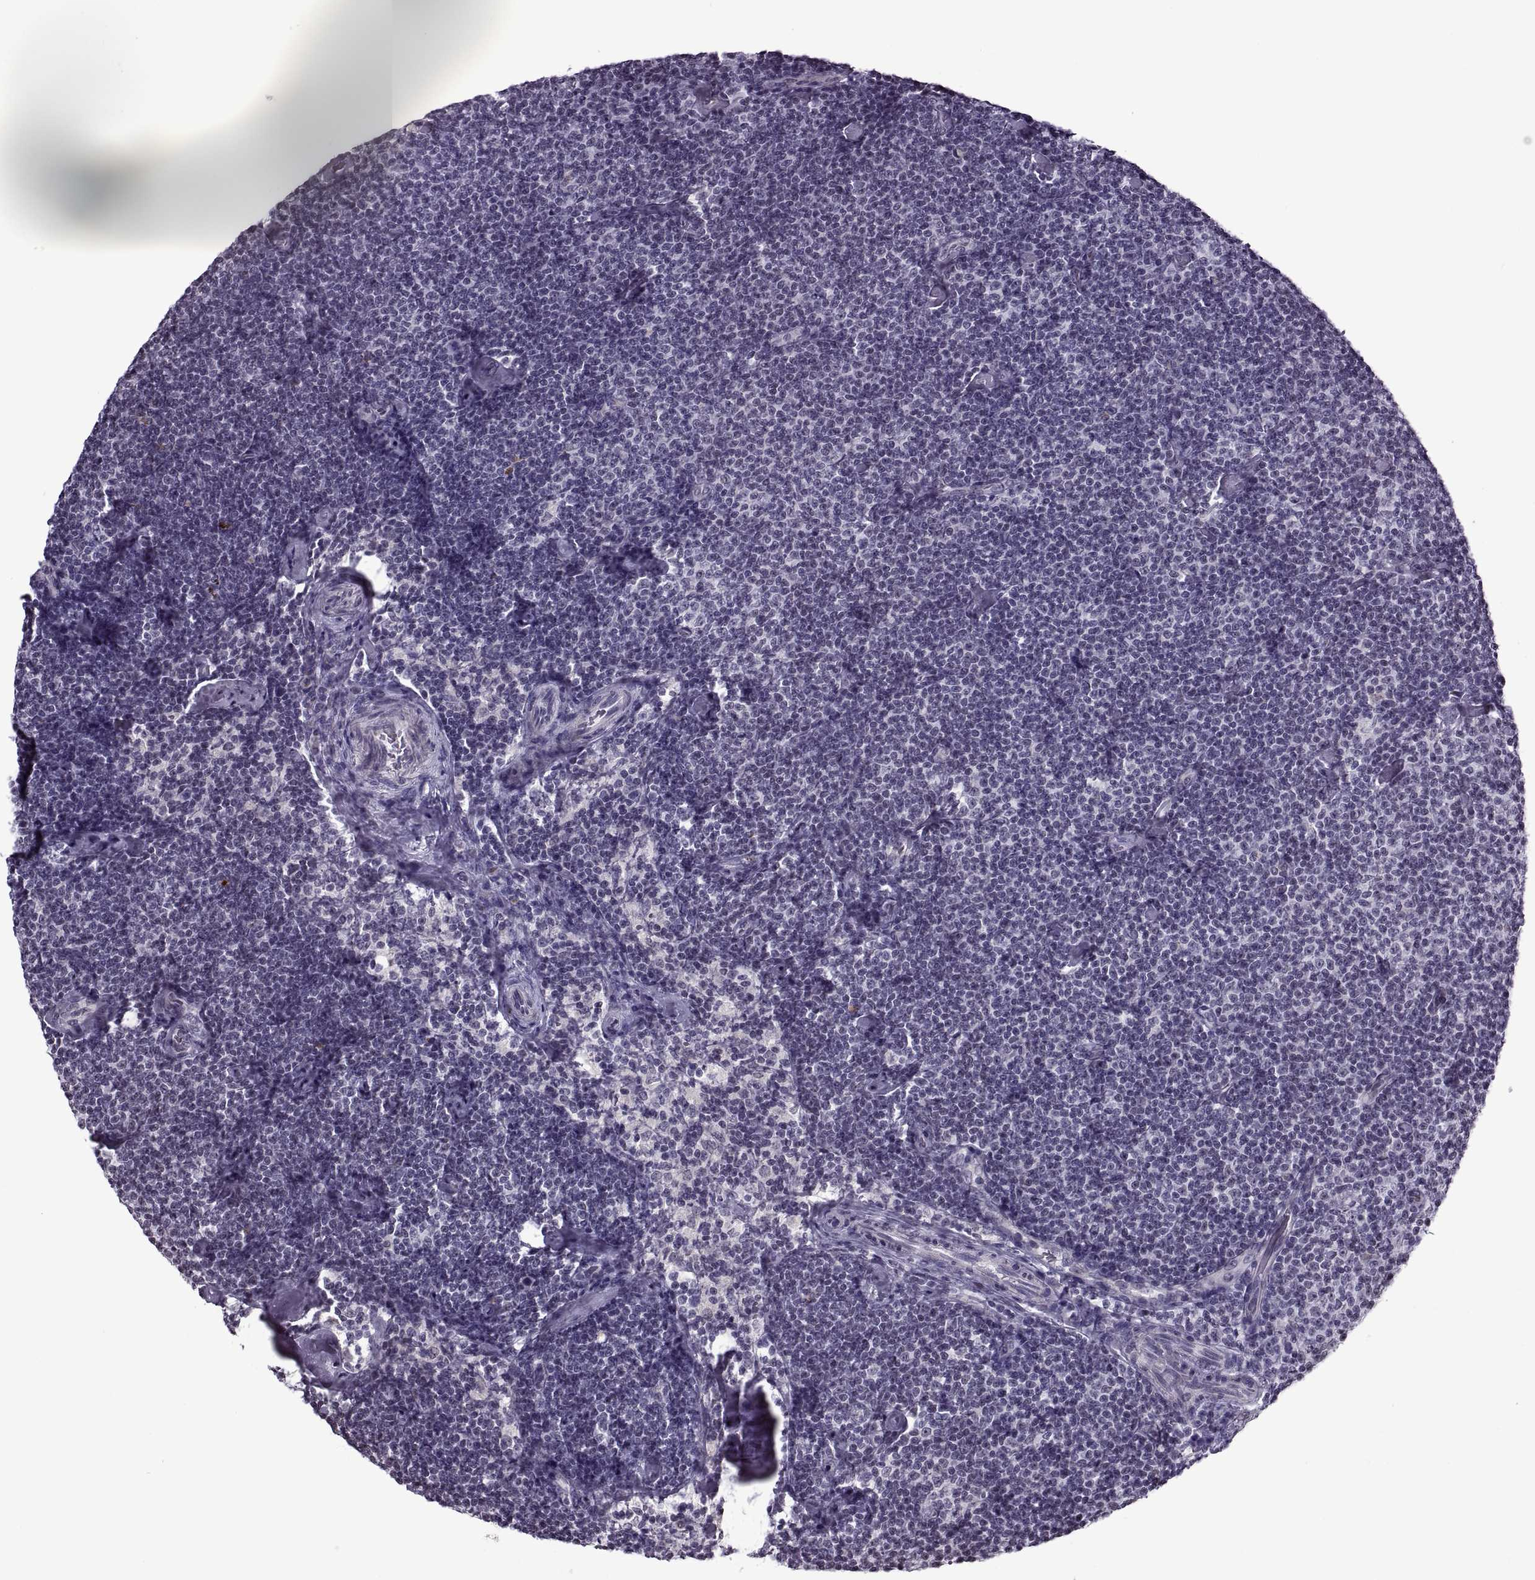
{"staining": {"intensity": "negative", "quantity": "none", "location": "none"}, "tissue": "lymphoma", "cell_type": "Tumor cells", "image_type": "cancer", "snomed": [{"axis": "morphology", "description": "Malignant lymphoma, non-Hodgkin's type, Low grade"}, {"axis": "topography", "description": "Lymph node"}], "caption": "Tumor cells are negative for brown protein staining in low-grade malignant lymphoma, non-Hodgkin's type.", "gene": "PRSS37", "patient": {"sex": "male", "age": 81}}